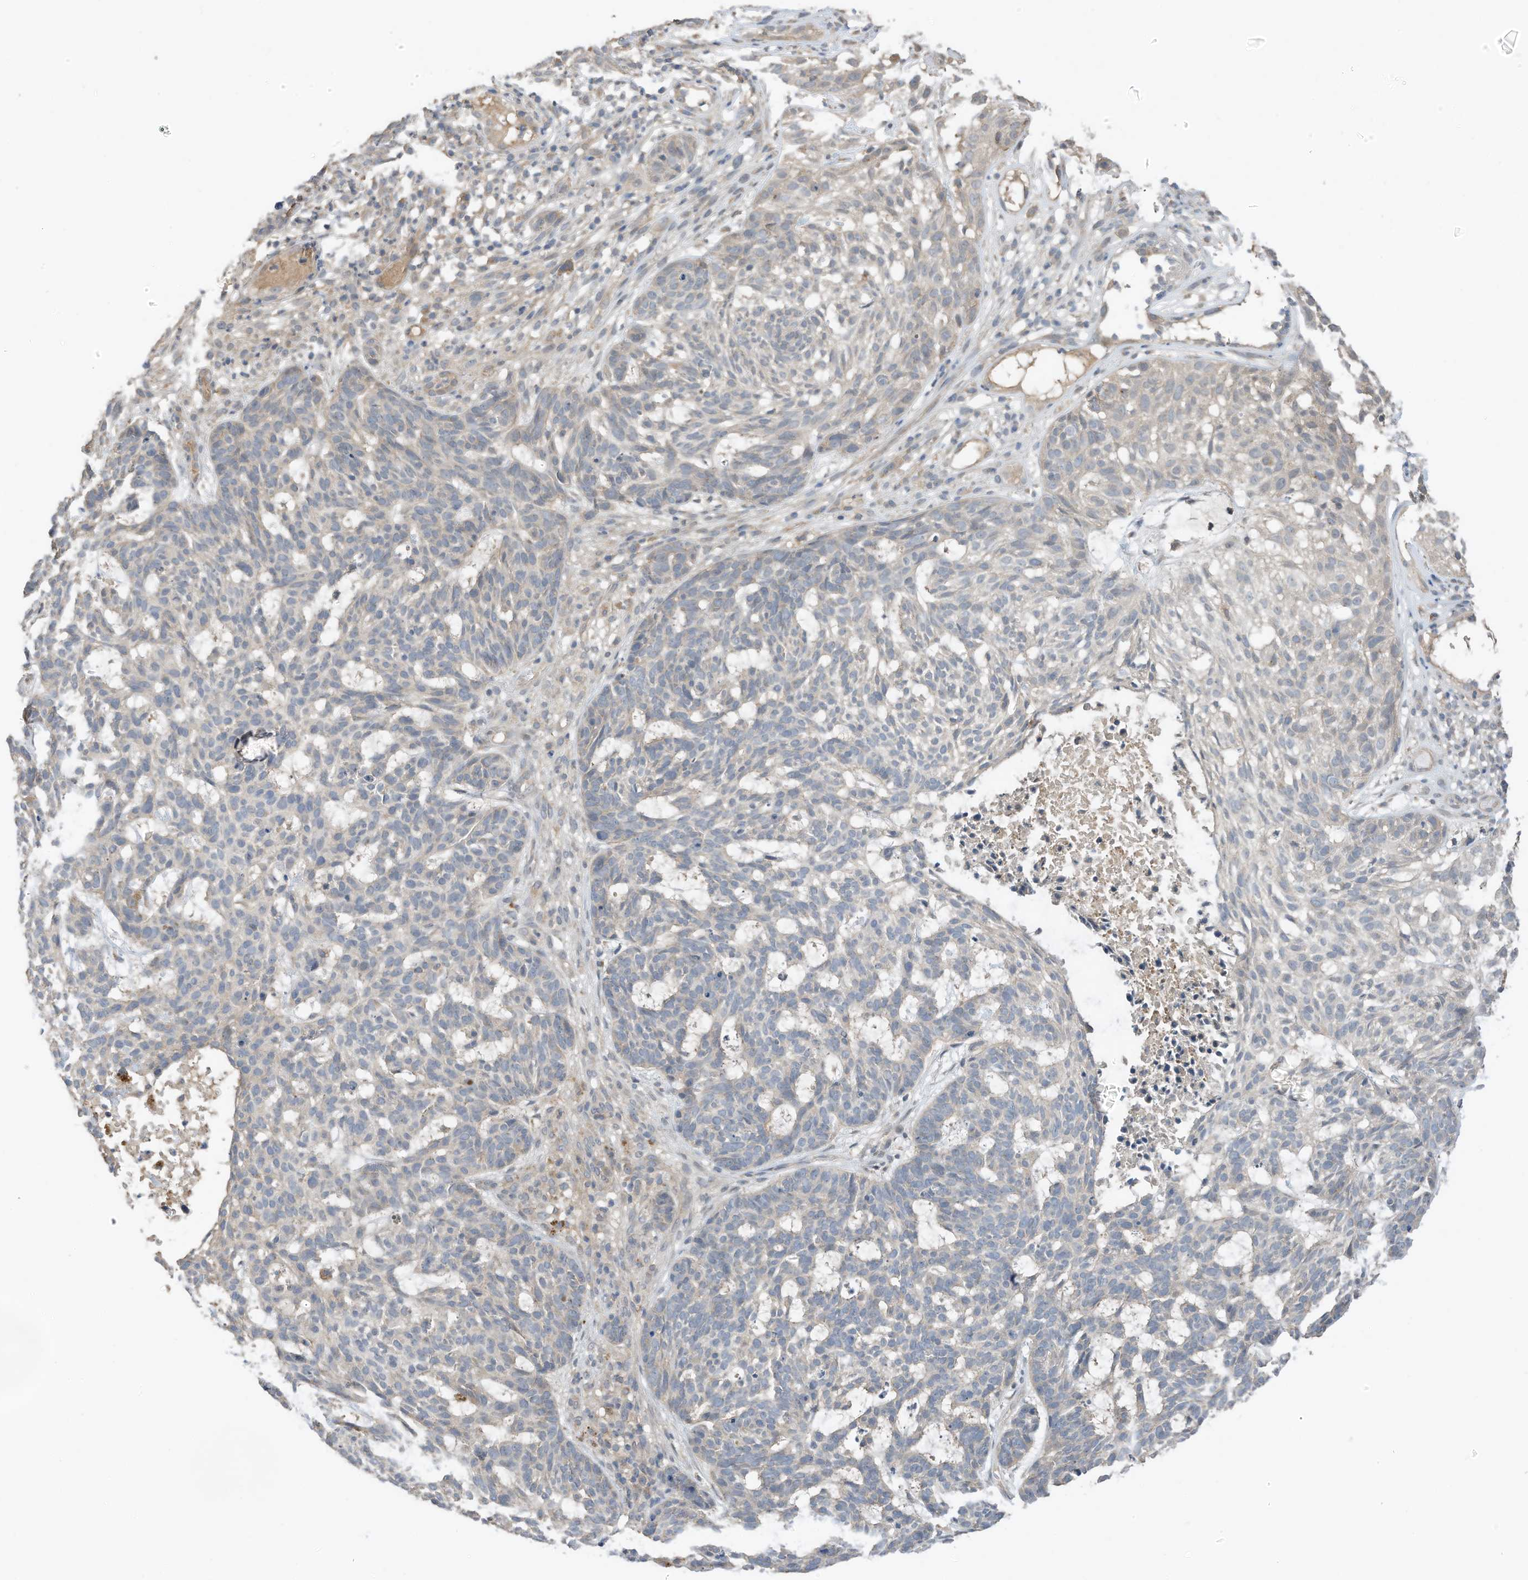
{"staining": {"intensity": "negative", "quantity": "none", "location": "none"}, "tissue": "skin cancer", "cell_type": "Tumor cells", "image_type": "cancer", "snomed": [{"axis": "morphology", "description": "Basal cell carcinoma"}, {"axis": "topography", "description": "Skin"}], "caption": "A photomicrograph of skin cancer stained for a protein exhibits no brown staining in tumor cells. The staining was performed using DAB to visualize the protein expression in brown, while the nuclei were stained in blue with hematoxylin (Magnification: 20x).", "gene": "REC8", "patient": {"sex": "male", "age": 85}}